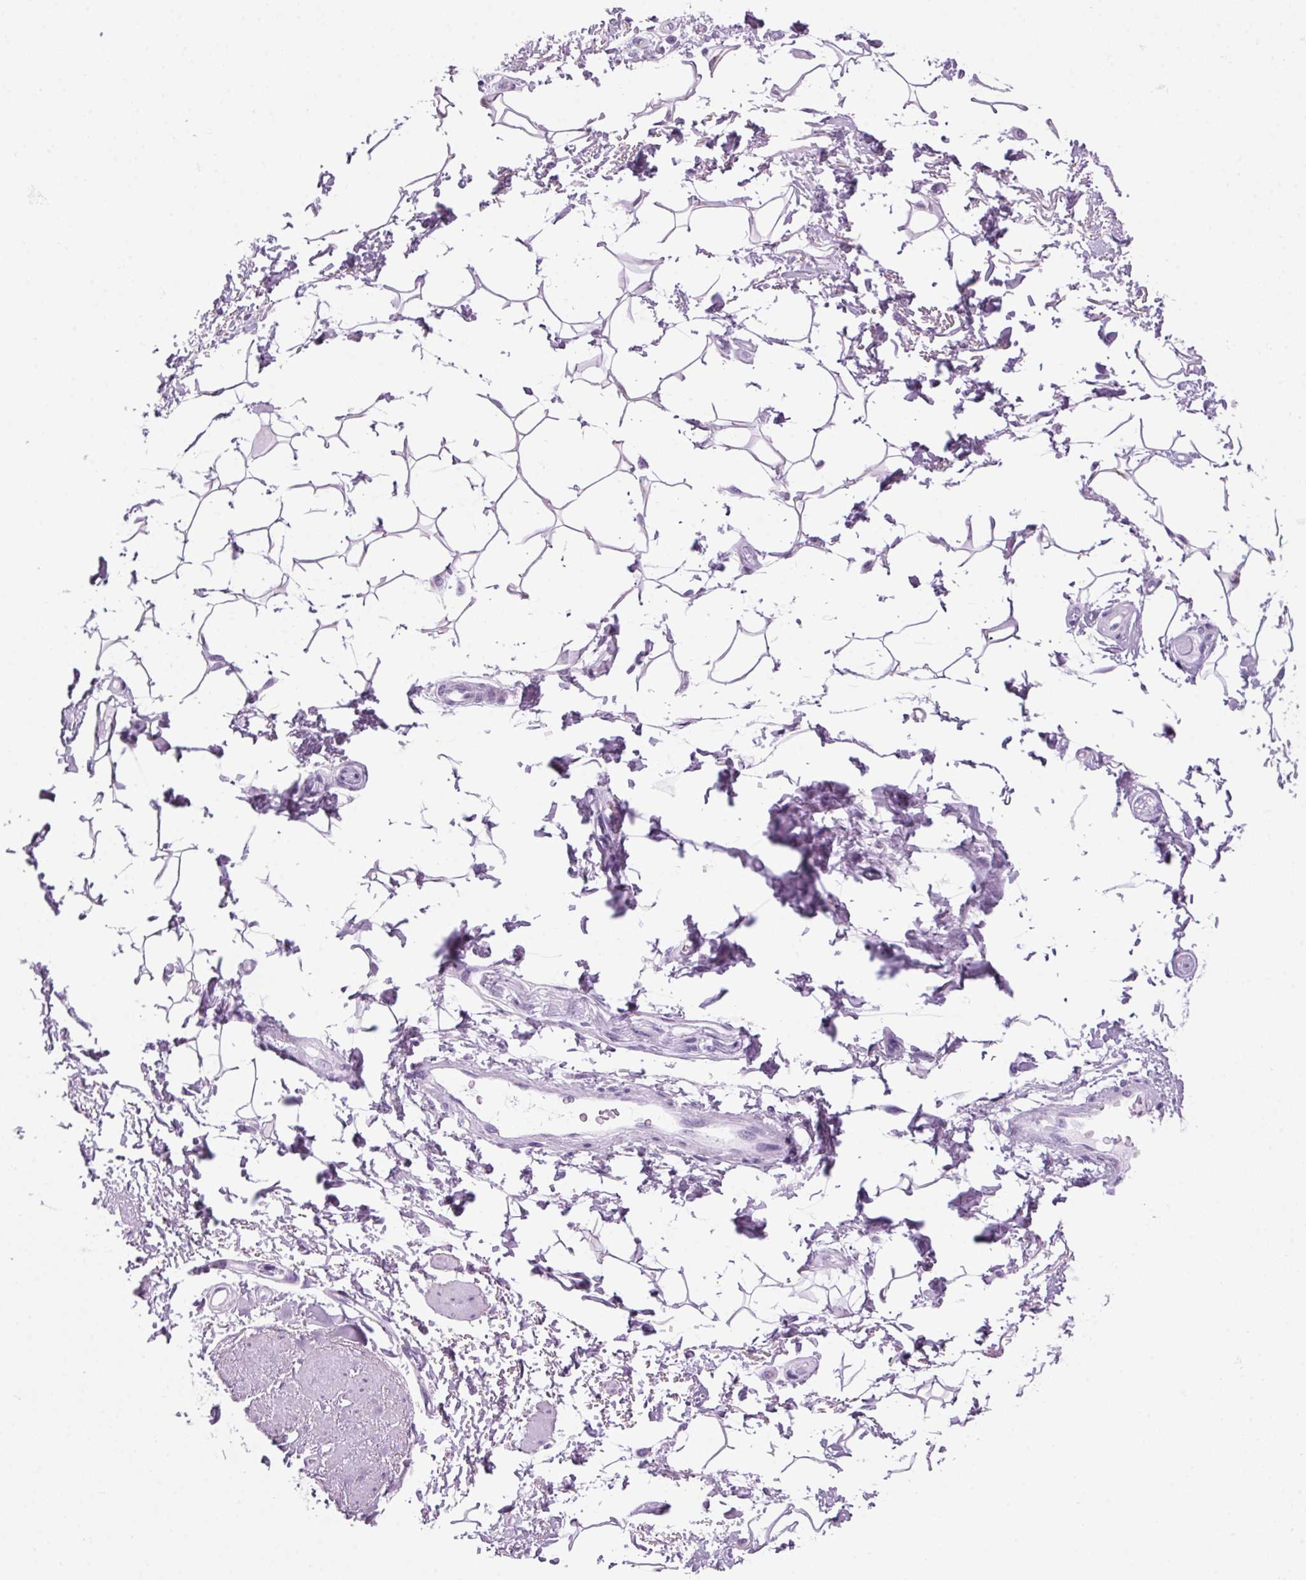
{"staining": {"intensity": "negative", "quantity": "none", "location": "none"}, "tissue": "adipose tissue", "cell_type": "Adipocytes", "image_type": "normal", "snomed": [{"axis": "morphology", "description": "Normal tissue, NOS"}, {"axis": "topography", "description": "Anal"}, {"axis": "topography", "description": "Peripheral nerve tissue"}], "caption": "A photomicrograph of adipose tissue stained for a protein displays no brown staining in adipocytes.", "gene": "PPP1R1A", "patient": {"sex": "male", "age": 51}}